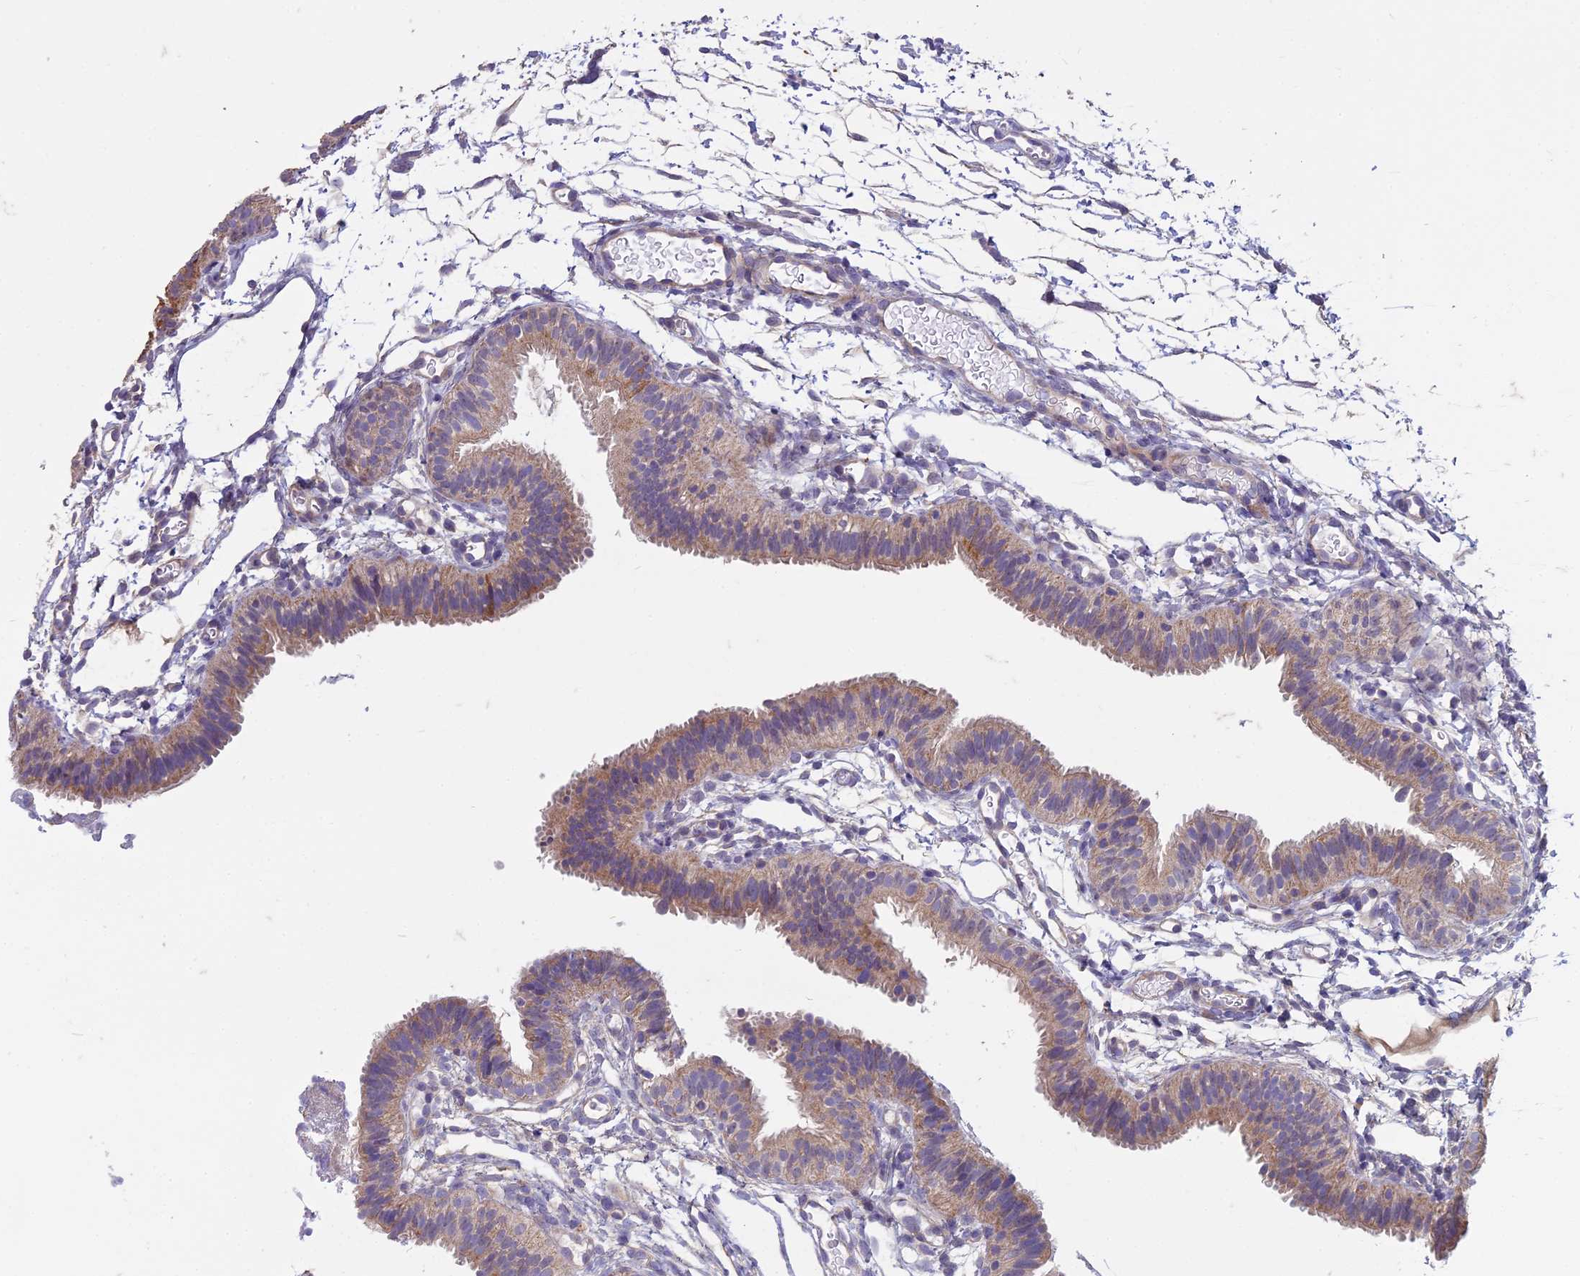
{"staining": {"intensity": "moderate", "quantity": "25%-75%", "location": "cytoplasmic/membranous"}, "tissue": "fallopian tube", "cell_type": "Glandular cells", "image_type": "normal", "snomed": [{"axis": "morphology", "description": "Normal tissue, NOS"}, {"axis": "topography", "description": "Fallopian tube"}], "caption": "High-power microscopy captured an immunohistochemistry micrograph of unremarkable fallopian tube, revealing moderate cytoplasmic/membranous expression in about 25%-75% of glandular cells.", "gene": "DUS2", "patient": {"sex": "female", "age": 35}}